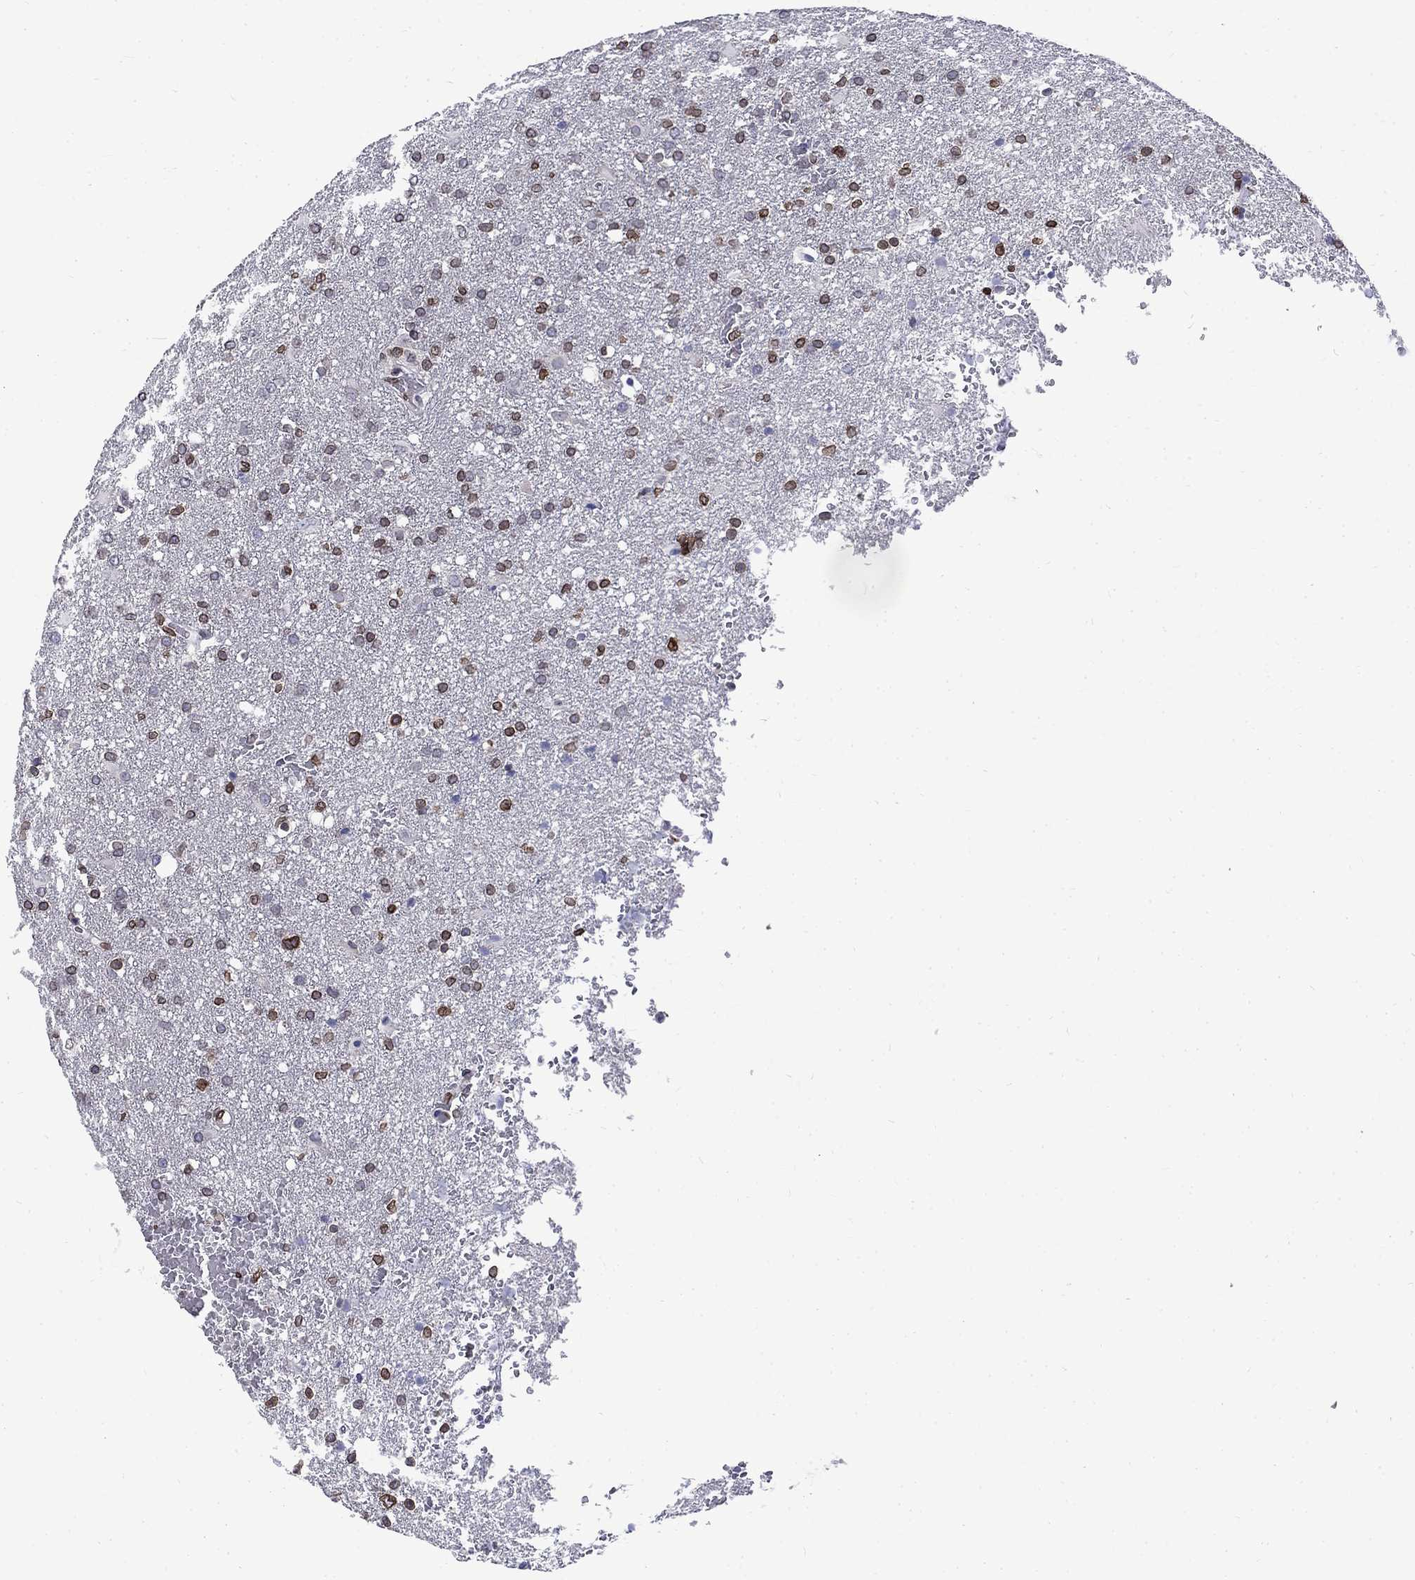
{"staining": {"intensity": "strong", "quantity": "<25%", "location": "cytoplasmic/membranous,nuclear"}, "tissue": "glioma", "cell_type": "Tumor cells", "image_type": "cancer", "snomed": [{"axis": "morphology", "description": "Glioma, malignant, High grade"}, {"axis": "topography", "description": "Brain"}], "caption": "Immunohistochemical staining of high-grade glioma (malignant) demonstrates medium levels of strong cytoplasmic/membranous and nuclear protein positivity in about <25% of tumor cells.", "gene": "SLA", "patient": {"sex": "male", "age": 68}}